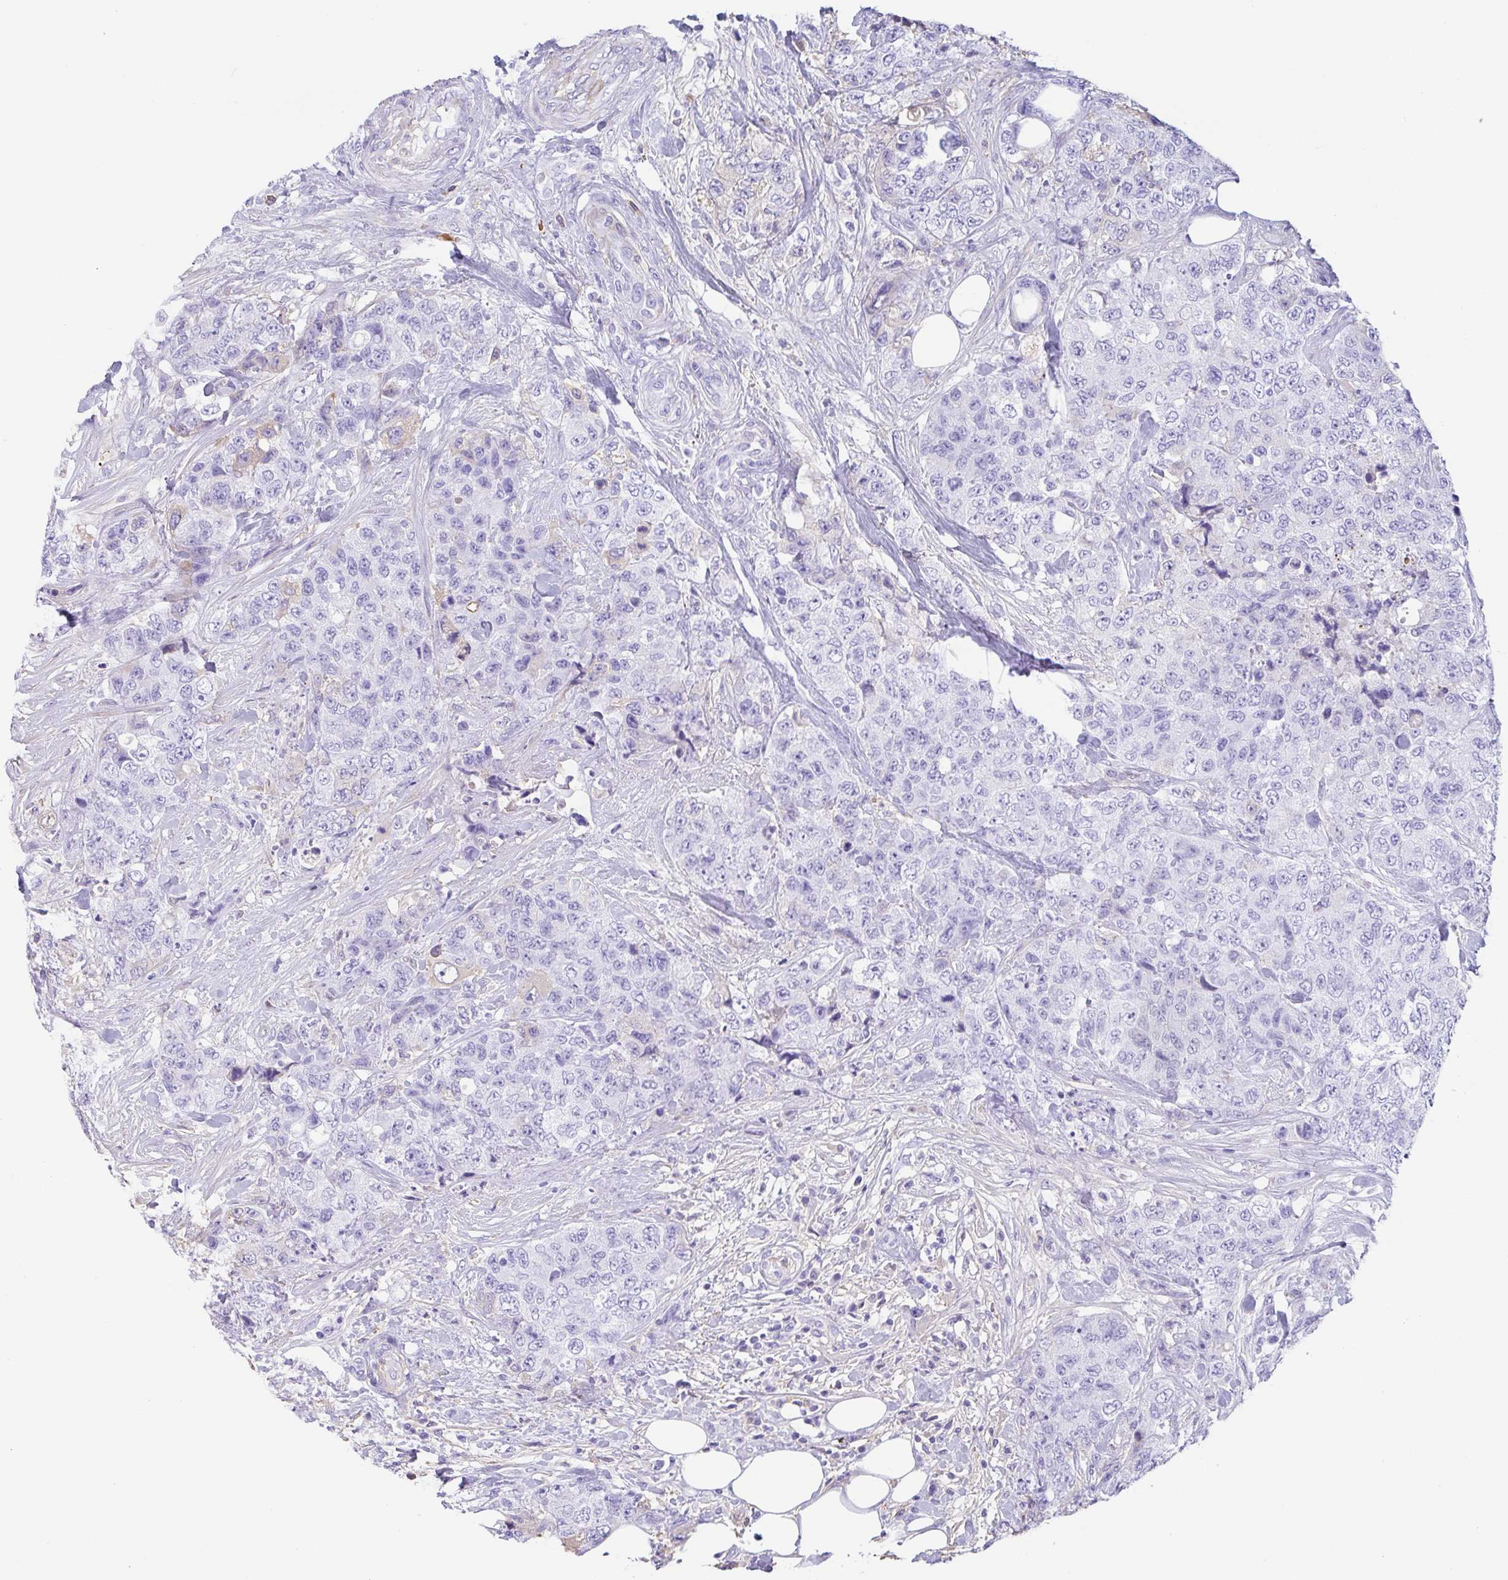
{"staining": {"intensity": "negative", "quantity": "none", "location": "none"}, "tissue": "urothelial cancer", "cell_type": "Tumor cells", "image_type": "cancer", "snomed": [{"axis": "morphology", "description": "Urothelial carcinoma, High grade"}, {"axis": "topography", "description": "Urinary bladder"}], "caption": "Urothelial carcinoma (high-grade) was stained to show a protein in brown. There is no significant expression in tumor cells. Nuclei are stained in blue.", "gene": "HOXC12", "patient": {"sex": "female", "age": 78}}